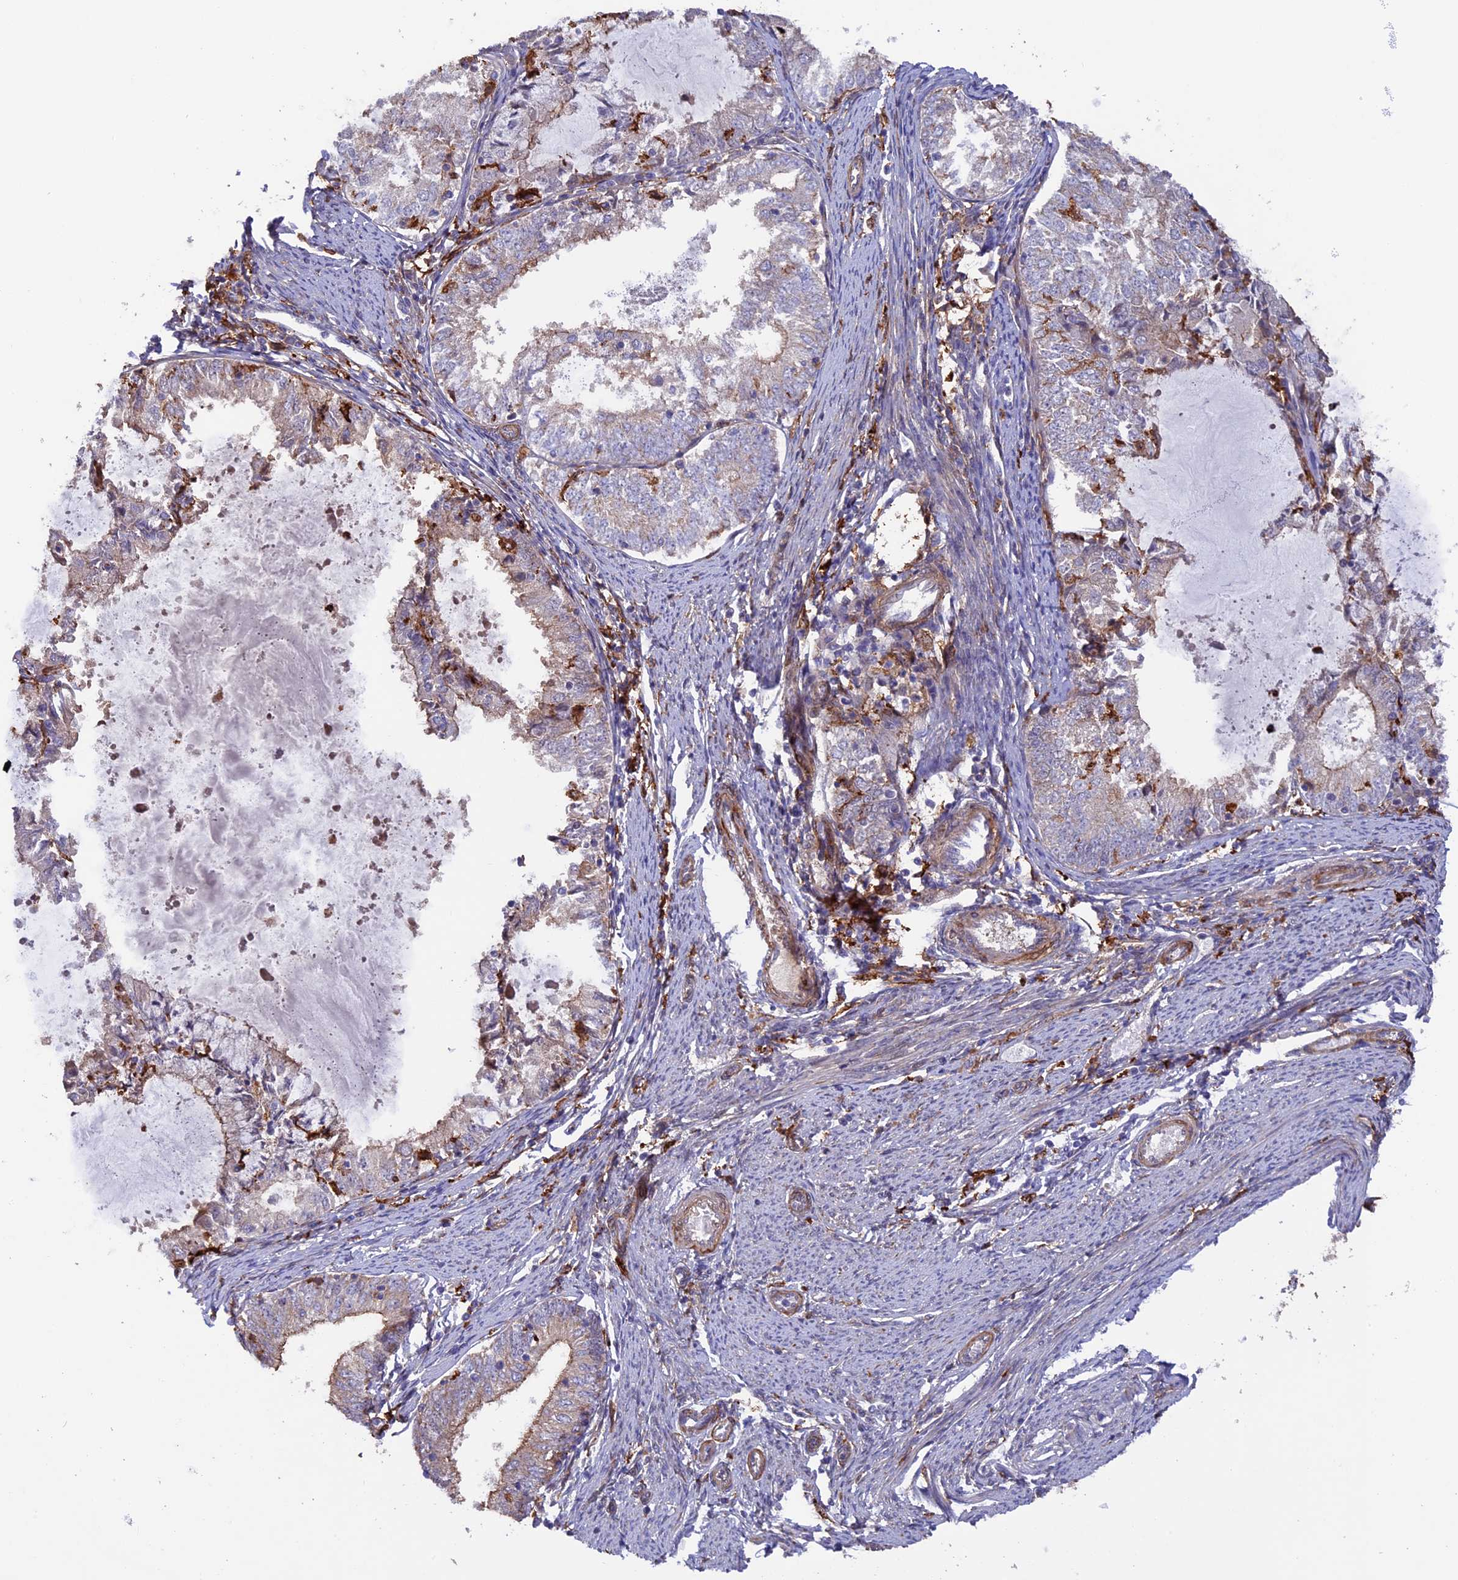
{"staining": {"intensity": "negative", "quantity": "none", "location": "none"}, "tissue": "endometrial cancer", "cell_type": "Tumor cells", "image_type": "cancer", "snomed": [{"axis": "morphology", "description": "Adenocarcinoma, NOS"}, {"axis": "topography", "description": "Endometrium"}], "caption": "Adenocarcinoma (endometrial) was stained to show a protein in brown. There is no significant staining in tumor cells.", "gene": "FERMT1", "patient": {"sex": "female", "age": 57}}